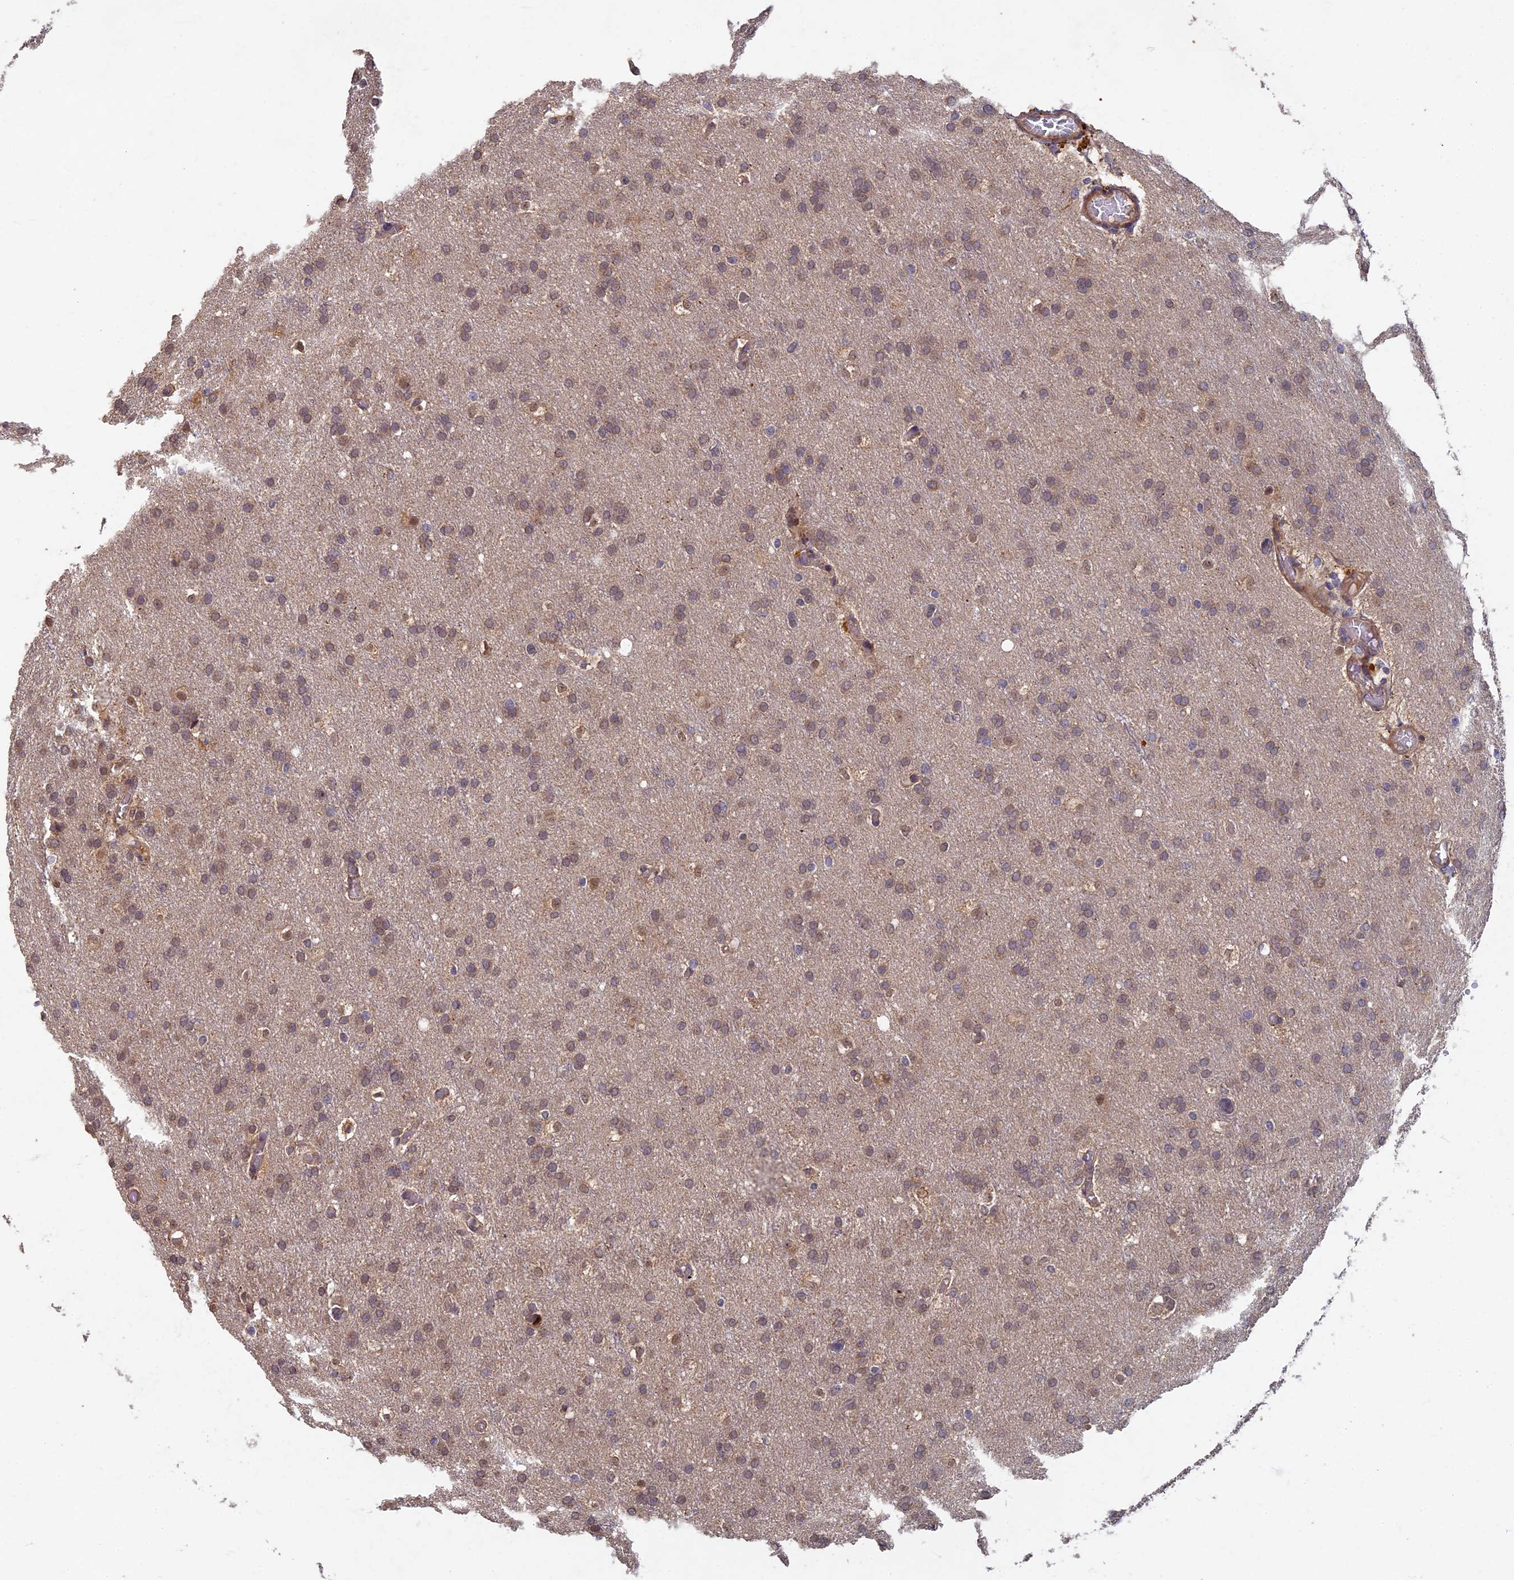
{"staining": {"intensity": "weak", "quantity": "25%-75%", "location": "cytoplasmic/membranous"}, "tissue": "glioma", "cell_type": "Tumor cells", "image_type": "cancer", "snomed": [{"axis": "morphology", "description": "Glioma, malignant, High grade"}, {"axis": "topography", "description": "Cerebral cortex"}], "caption": "Malignant high-grade glioma tissue demonstrates weak cytoplasmic/membranous staining in about 25%-75% of tumor cells, visualized by immunohistochemistry.", "gene": "RSPH3", "patient": {"sex": "female", "age": 36}}